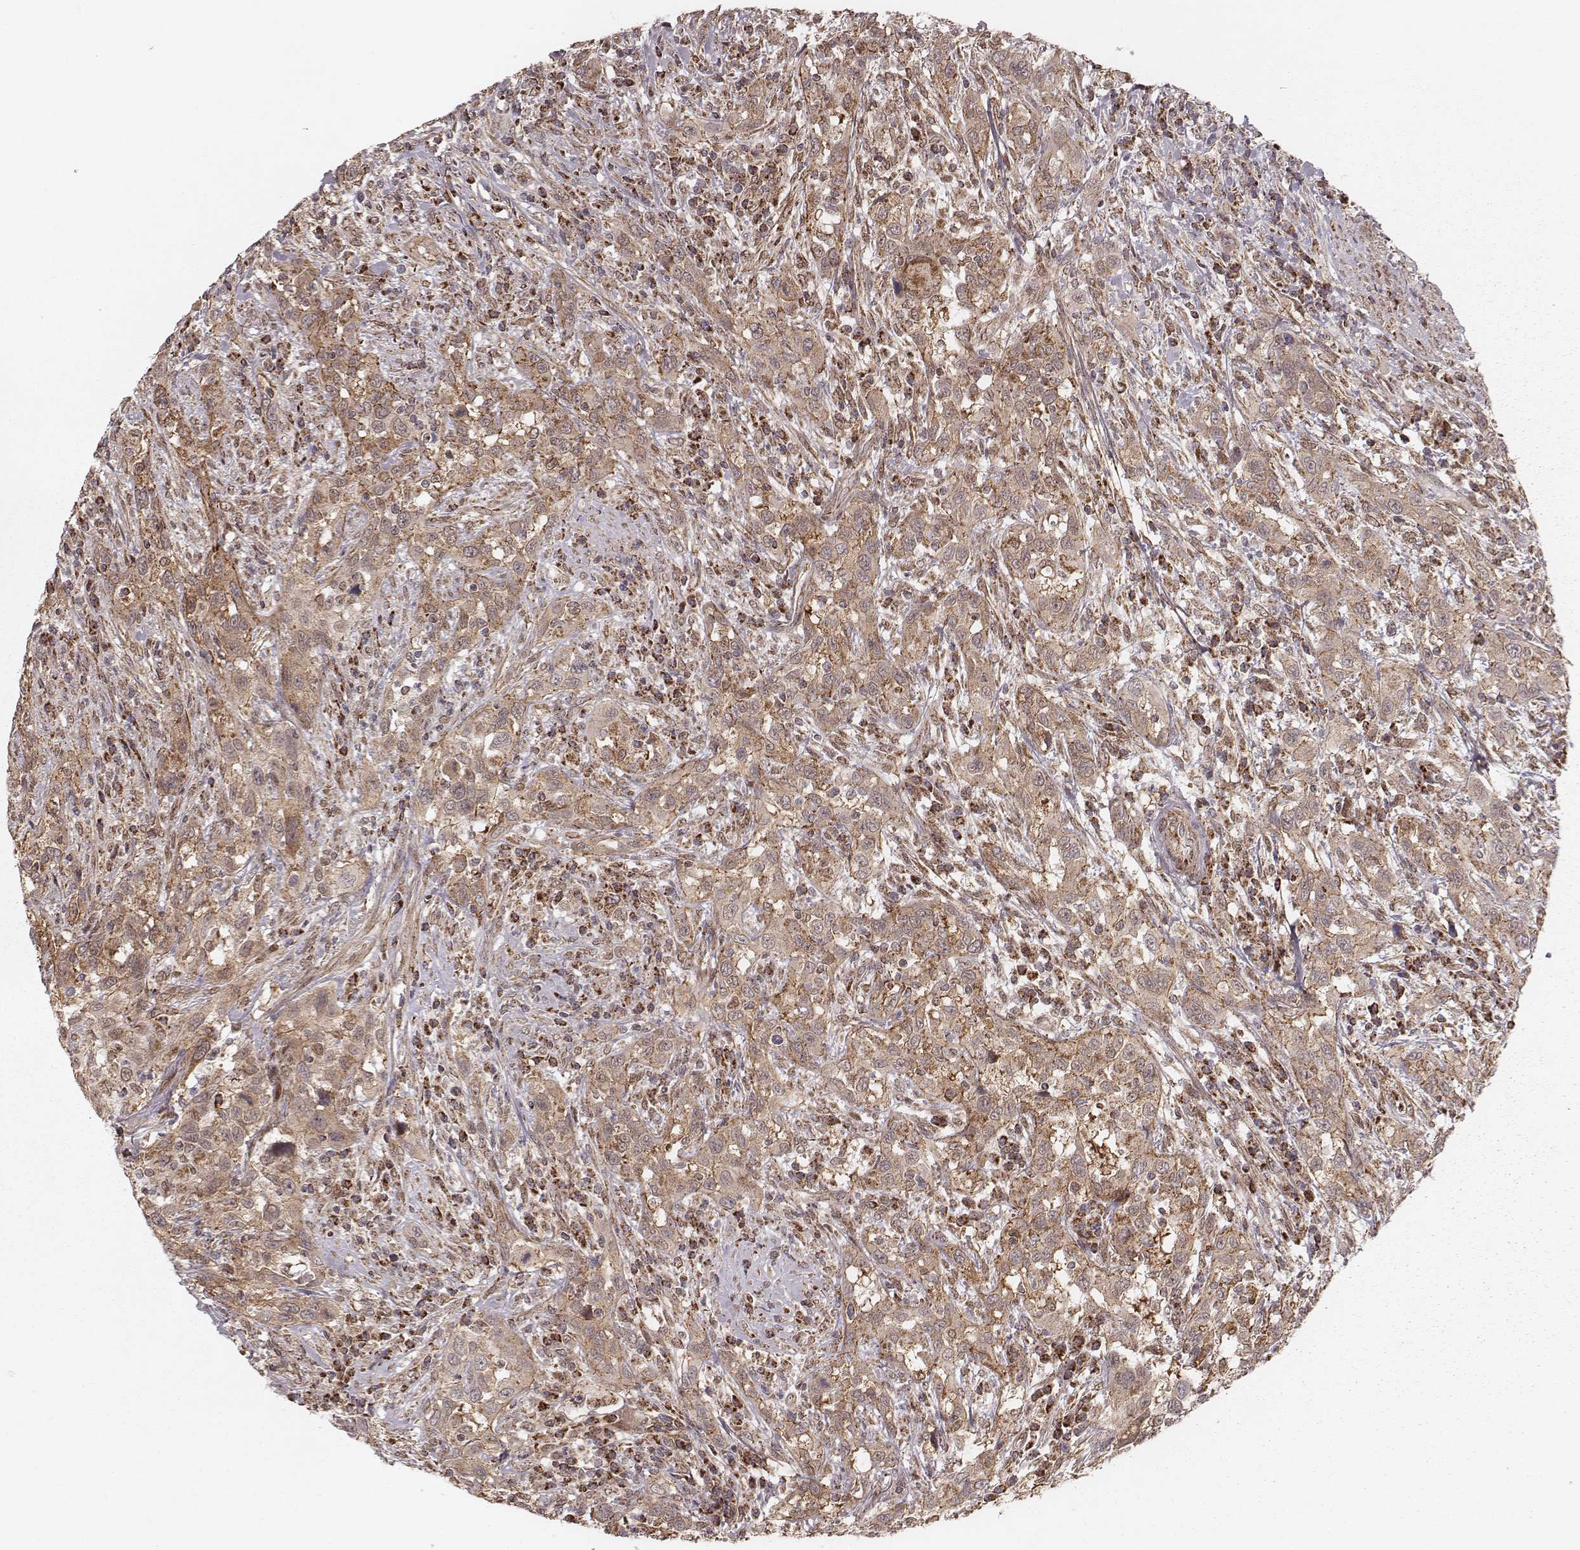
{"staining": {"intensity": "moderate", "quantity": ">75%", "location": "cytoplasmic/membranous"}, "tissue": "urothelial cancer", "cell_type": "Tumor cells", "image_type": "cancer", "snomed": [{"axis": "morphology", "description": "Urothelial carcinoma, NOS"}, {"axis": "morphology", "description": "Urothelial carcinoma, High grade"}, {"axis": "topography", "description": "Urinary bladder"}], "caption": "A photomicrograph of human urothelial cancer stained for a protein exhibits moderate cytoplasmic/membranous brown staining in tumor cells.", "gene": "NDUFA7", "patient": {"sex": "female", "age": 64}}